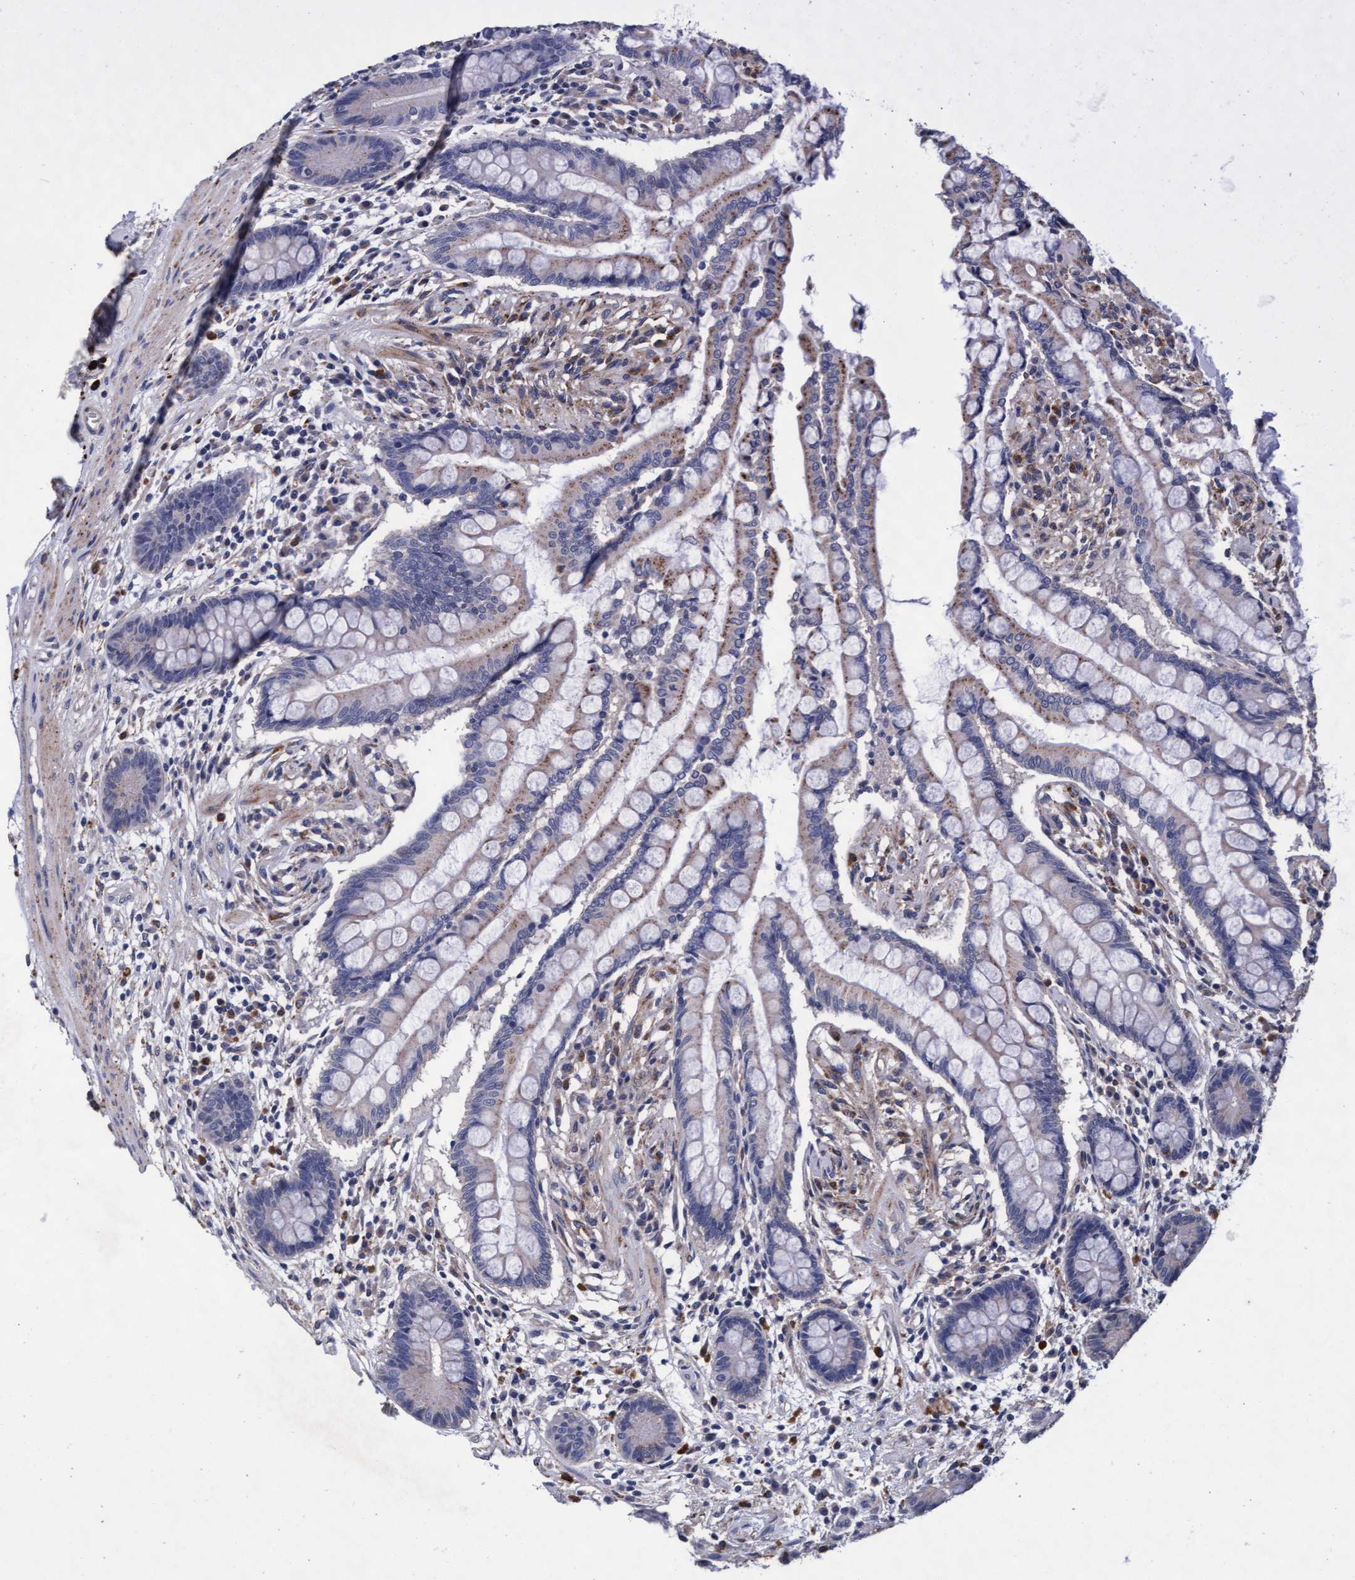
{"staining": {"intensity": "negative", "quantity": "none", "location": "none"}, "tissue": "colon", "cell_type": "Endothelial cells", "image_type": "normal", "snomed": [{"axis": "morphology", "description": "Normal tissue, NOS"}, {"axis": "topography", "description": "Colon"}], "caption": "Image shows no protein positivity in endothelial cells of normal colon. The staining is performed using DAB brown chromogen with nuclei counter-stained in using hematoxylin.", "gene": "CPQ", "patient": {"sex": "male", "age": 73}}